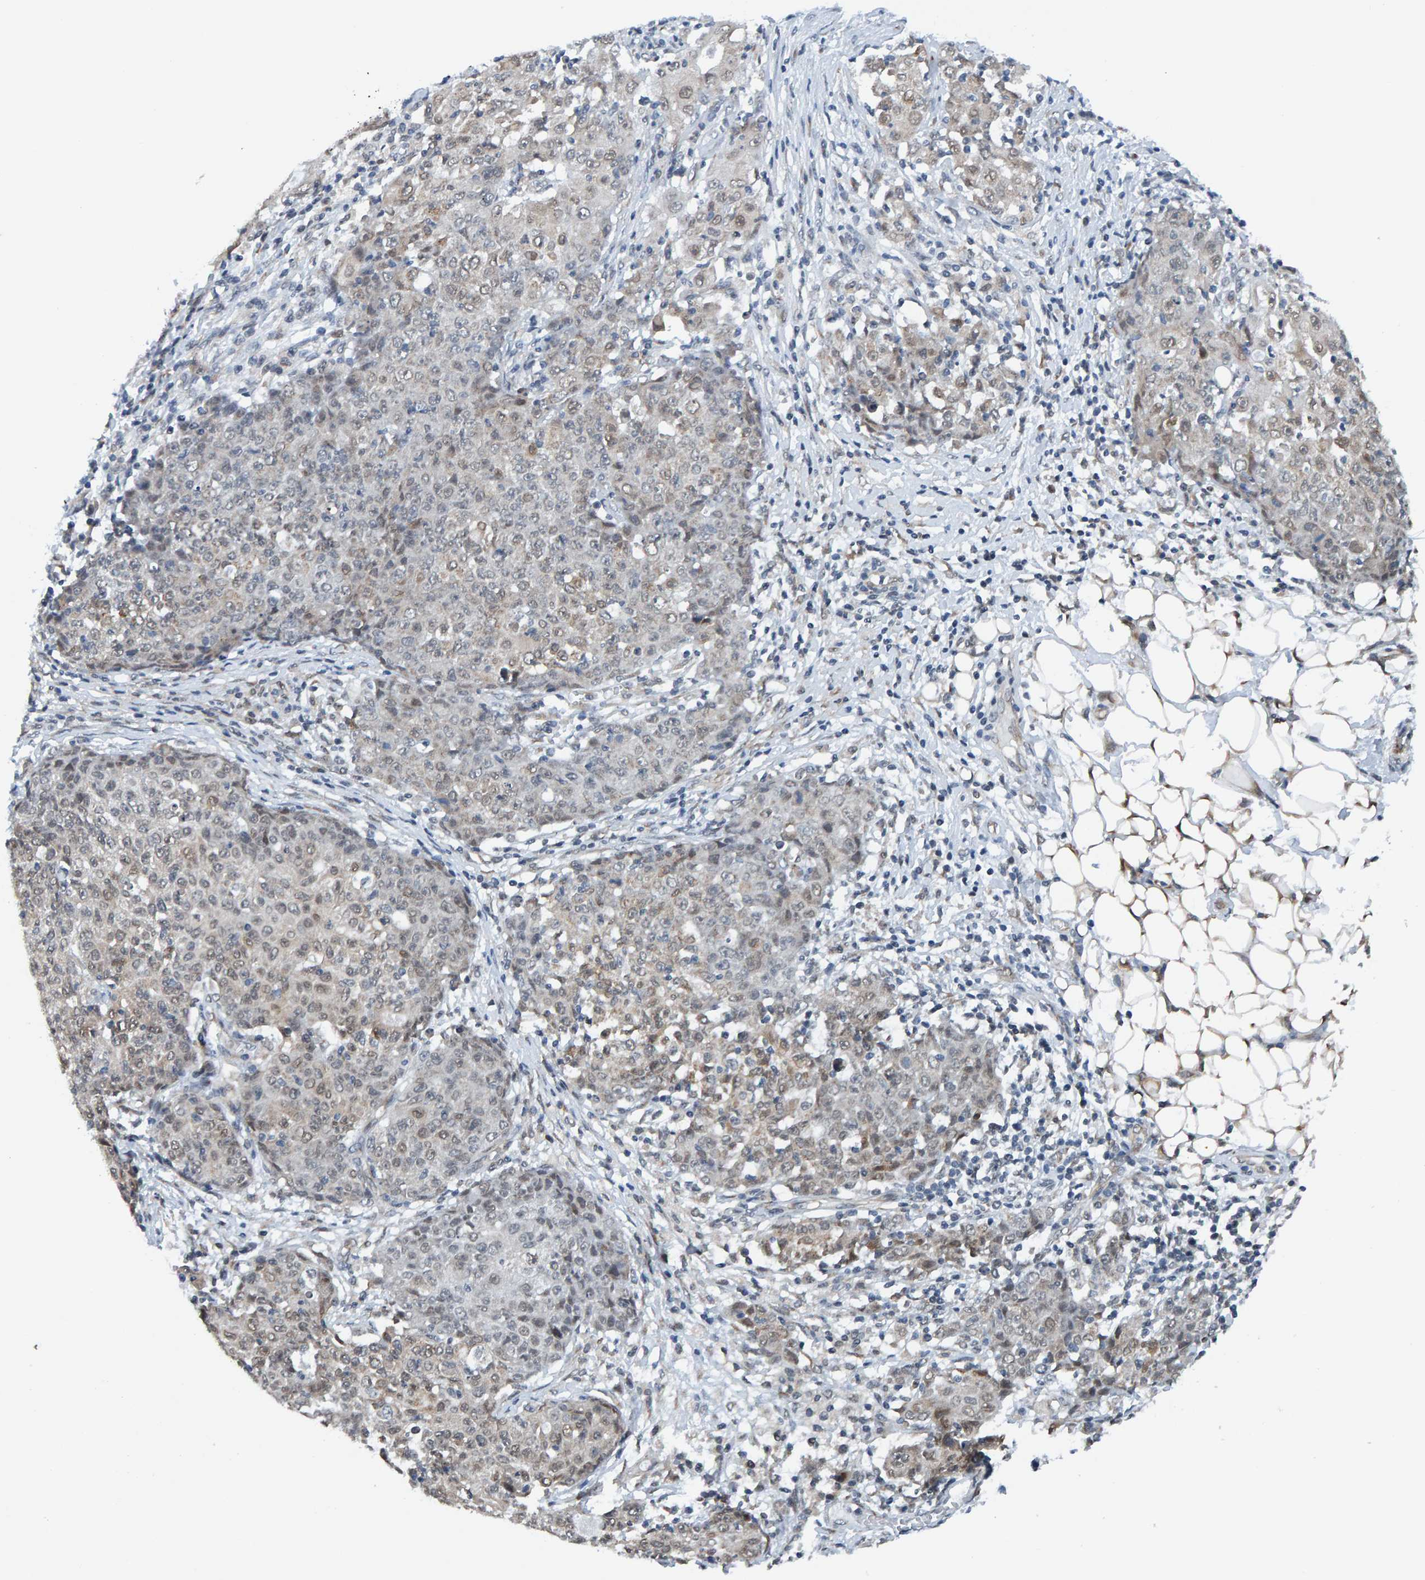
{"staining": {"intensity": "weak", "quantity": "<25%", "location": "cytoplasmic/membranous,nuclear"}, "tissue": "ovarian cancer", "cell_type": "Tumor cells", "image_type": "cancer", "snomed": [{"axis": "morphology", "description": "Carcinoma, endometroid"}, {"axis": "topography", "description": "Ovary"}], "caption": "IHC micrograph of neoplastic tissue: human ovarian cancer (endometroid carcinoma) stained with DAB shows no significant protein staining in tumor cells.", "gene": "SCRN2", "patient": {"sex": "female", "age": 42}}